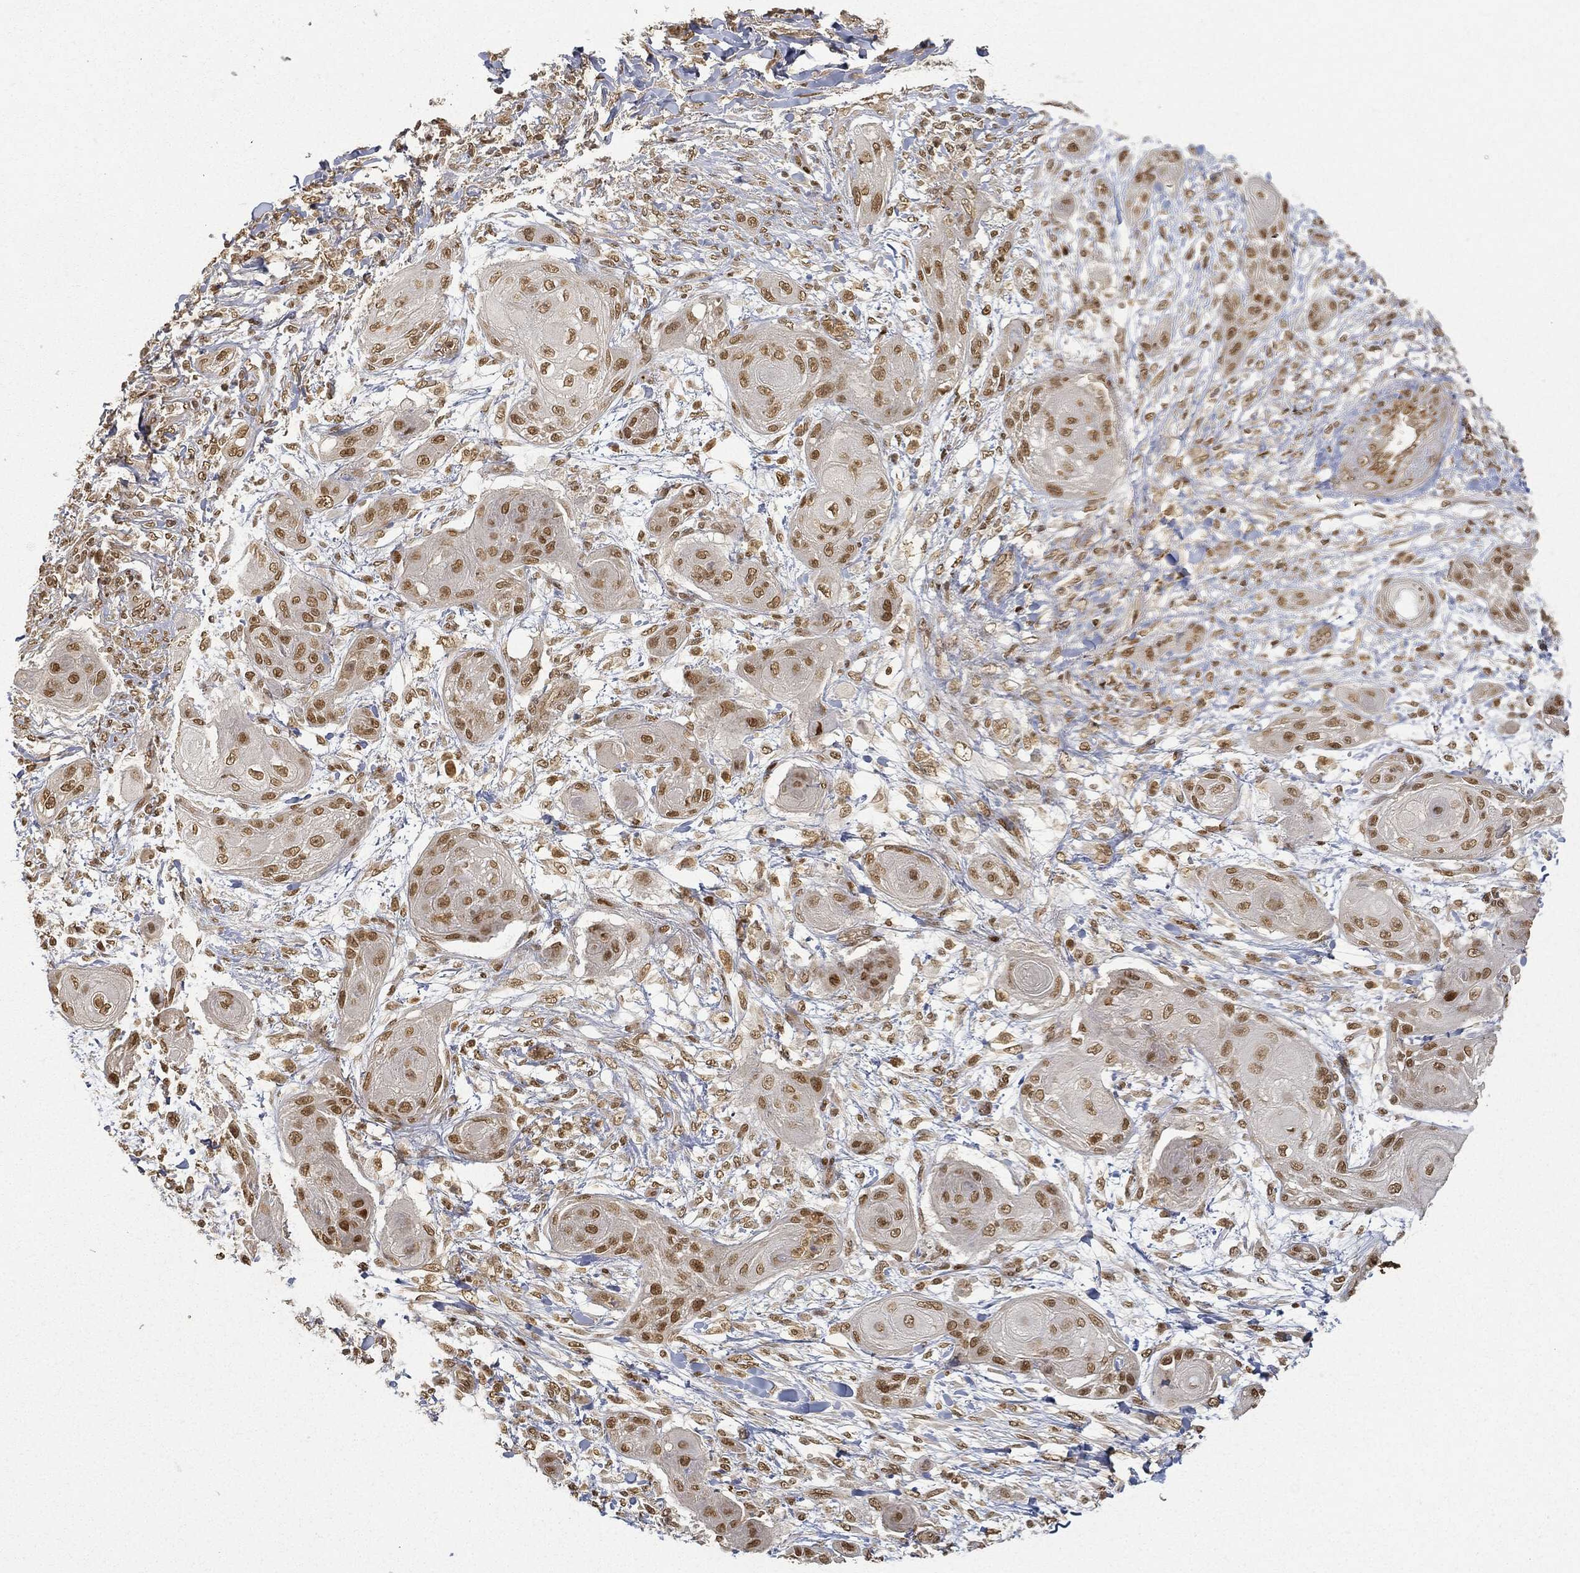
{"staining": {"intensity": "moderate", "quantity": ">75%", "location": "nuclear"}, "tissue": "skin cancer", "cell_type": "Tumor cells", "image_type": "cancer", "snomed": [{"axis": "morphology", "description": "Squamous cell carcinoma, NOS"}, {"axis": "topography", "description": "Skin"}], "caption": "Squamous cell carcinoma (skin) stained with DAB (3,3'-diaminobenzidine) immunohistochemistry shows medium levels of moderate nuclear staining in approximately >75% of tumor cells. (IHC, brightfield microscopy, high magnification).", "gene": "CIB1", "patient": {"sex": "male", "age": 62}}